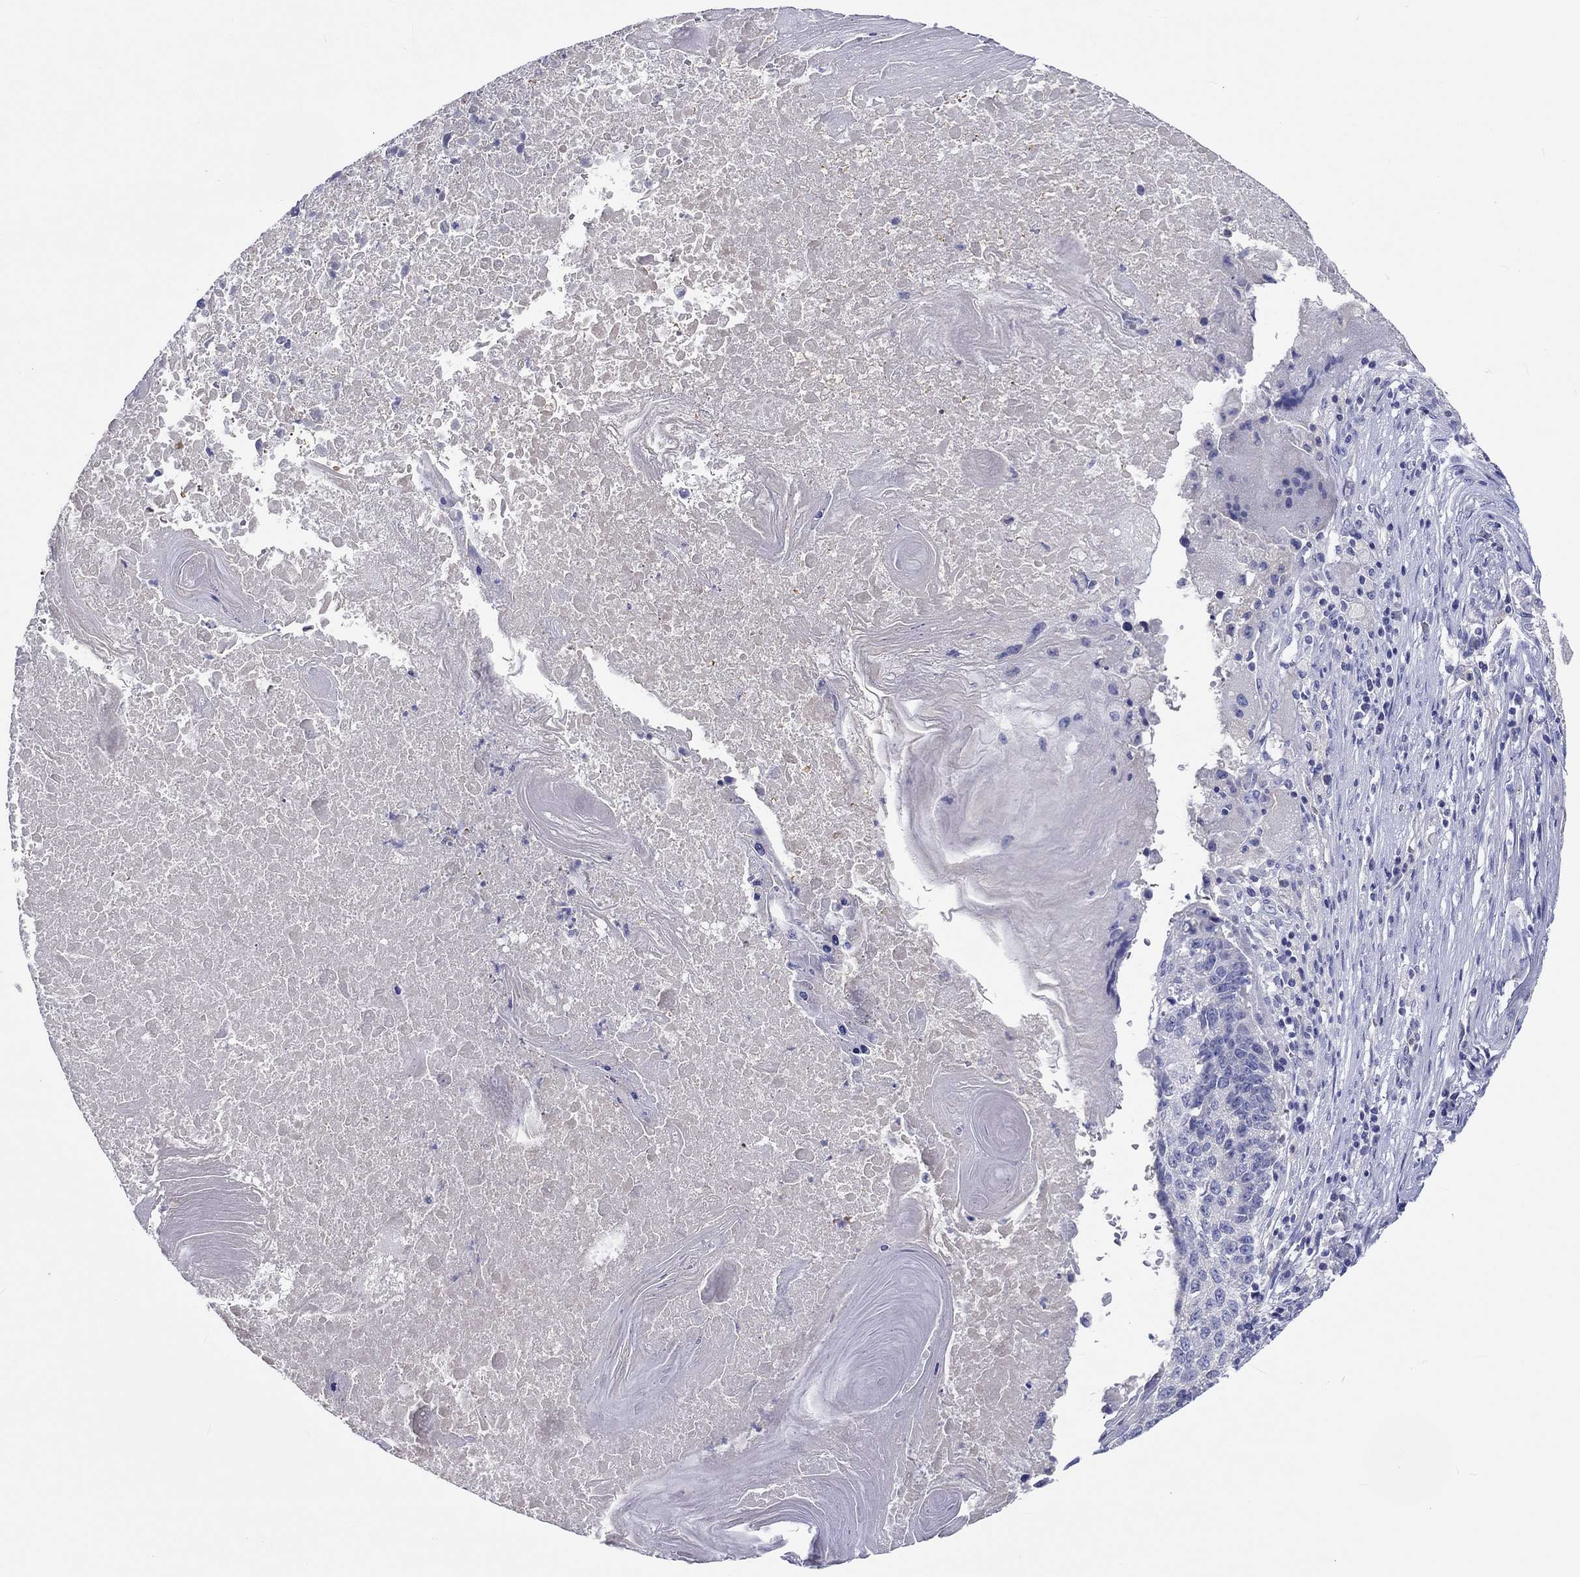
{"staining": {"intensity": "negative", "quantity": "none", "location": "none"}, "tissue": "lung cancer", "cell_type": "Tumor cells", "image_type": "cancer", "snomed": [{"axis": "morphology", "description": "Squamous cell carcinoma, NOS"}, {"axis": "topography", "description": "Lung"}], "caption": "Immunohistochemistry micrograph of neoplastic tissue: lung squamous cell carcinoma stained with DAB (3,3'-diaminobenzidine) demonstrates no significant protein staining in tumor cells.", "gene": "CDY2B", "patient": {"sex": "male", "age": 73}}